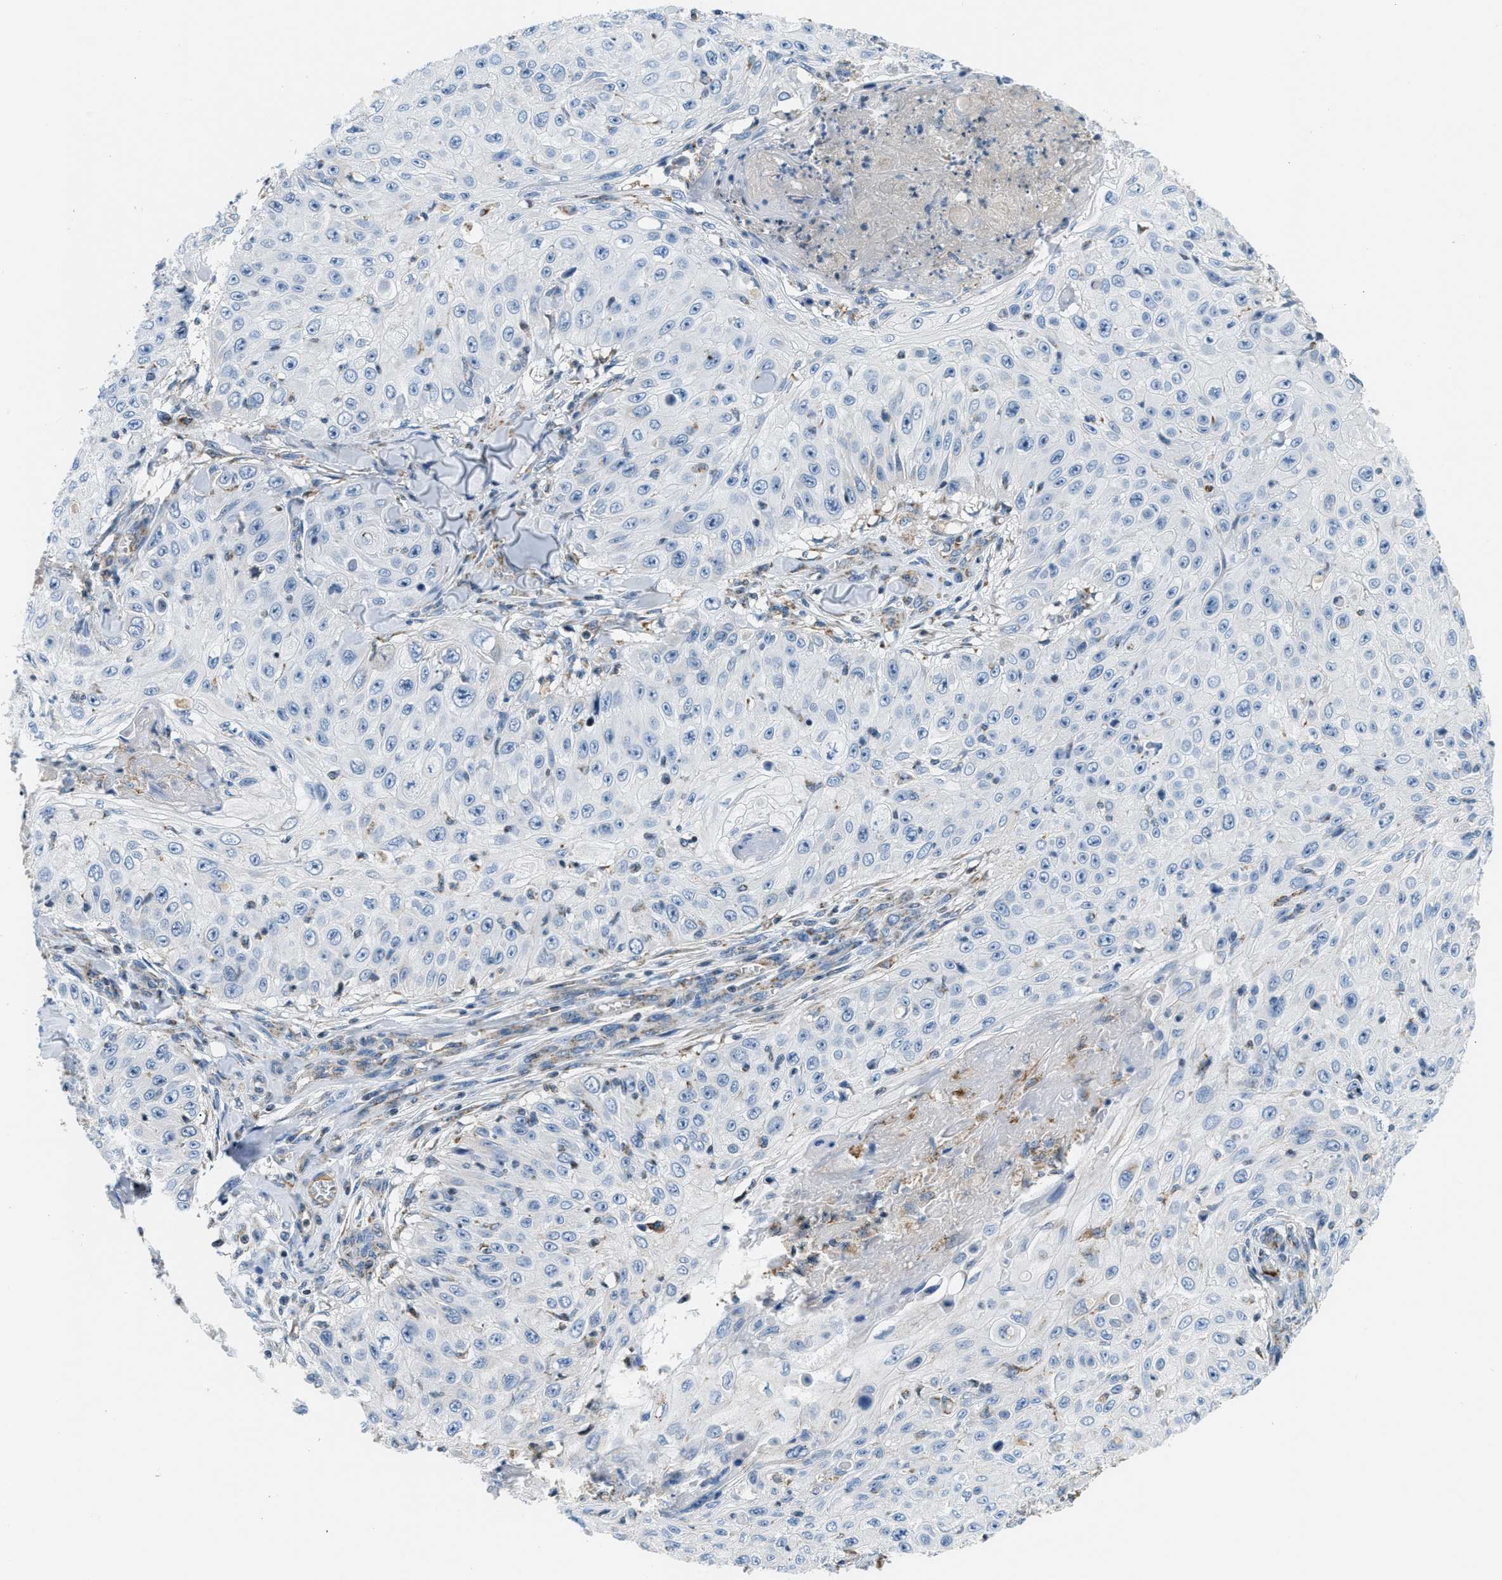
{"staining": {"intensity": "negative", "quantity": "none", "location": "none"}, "tissue": "skin cancer", "cell_type": "Tumor cells", "image_type": "cancer", "snomed": [{"axis": "morphology", "description": "Squamous cell carcinoma, NOS"}, {"axis": "topography", "description": "Skin"}], "caption": "This is an IHC image of human skin cancer (squamous cell carcinoma). There is no staining in tumor cells.", "gene": "ACADVL", "patient": {"sex": "male", "age": 86}}